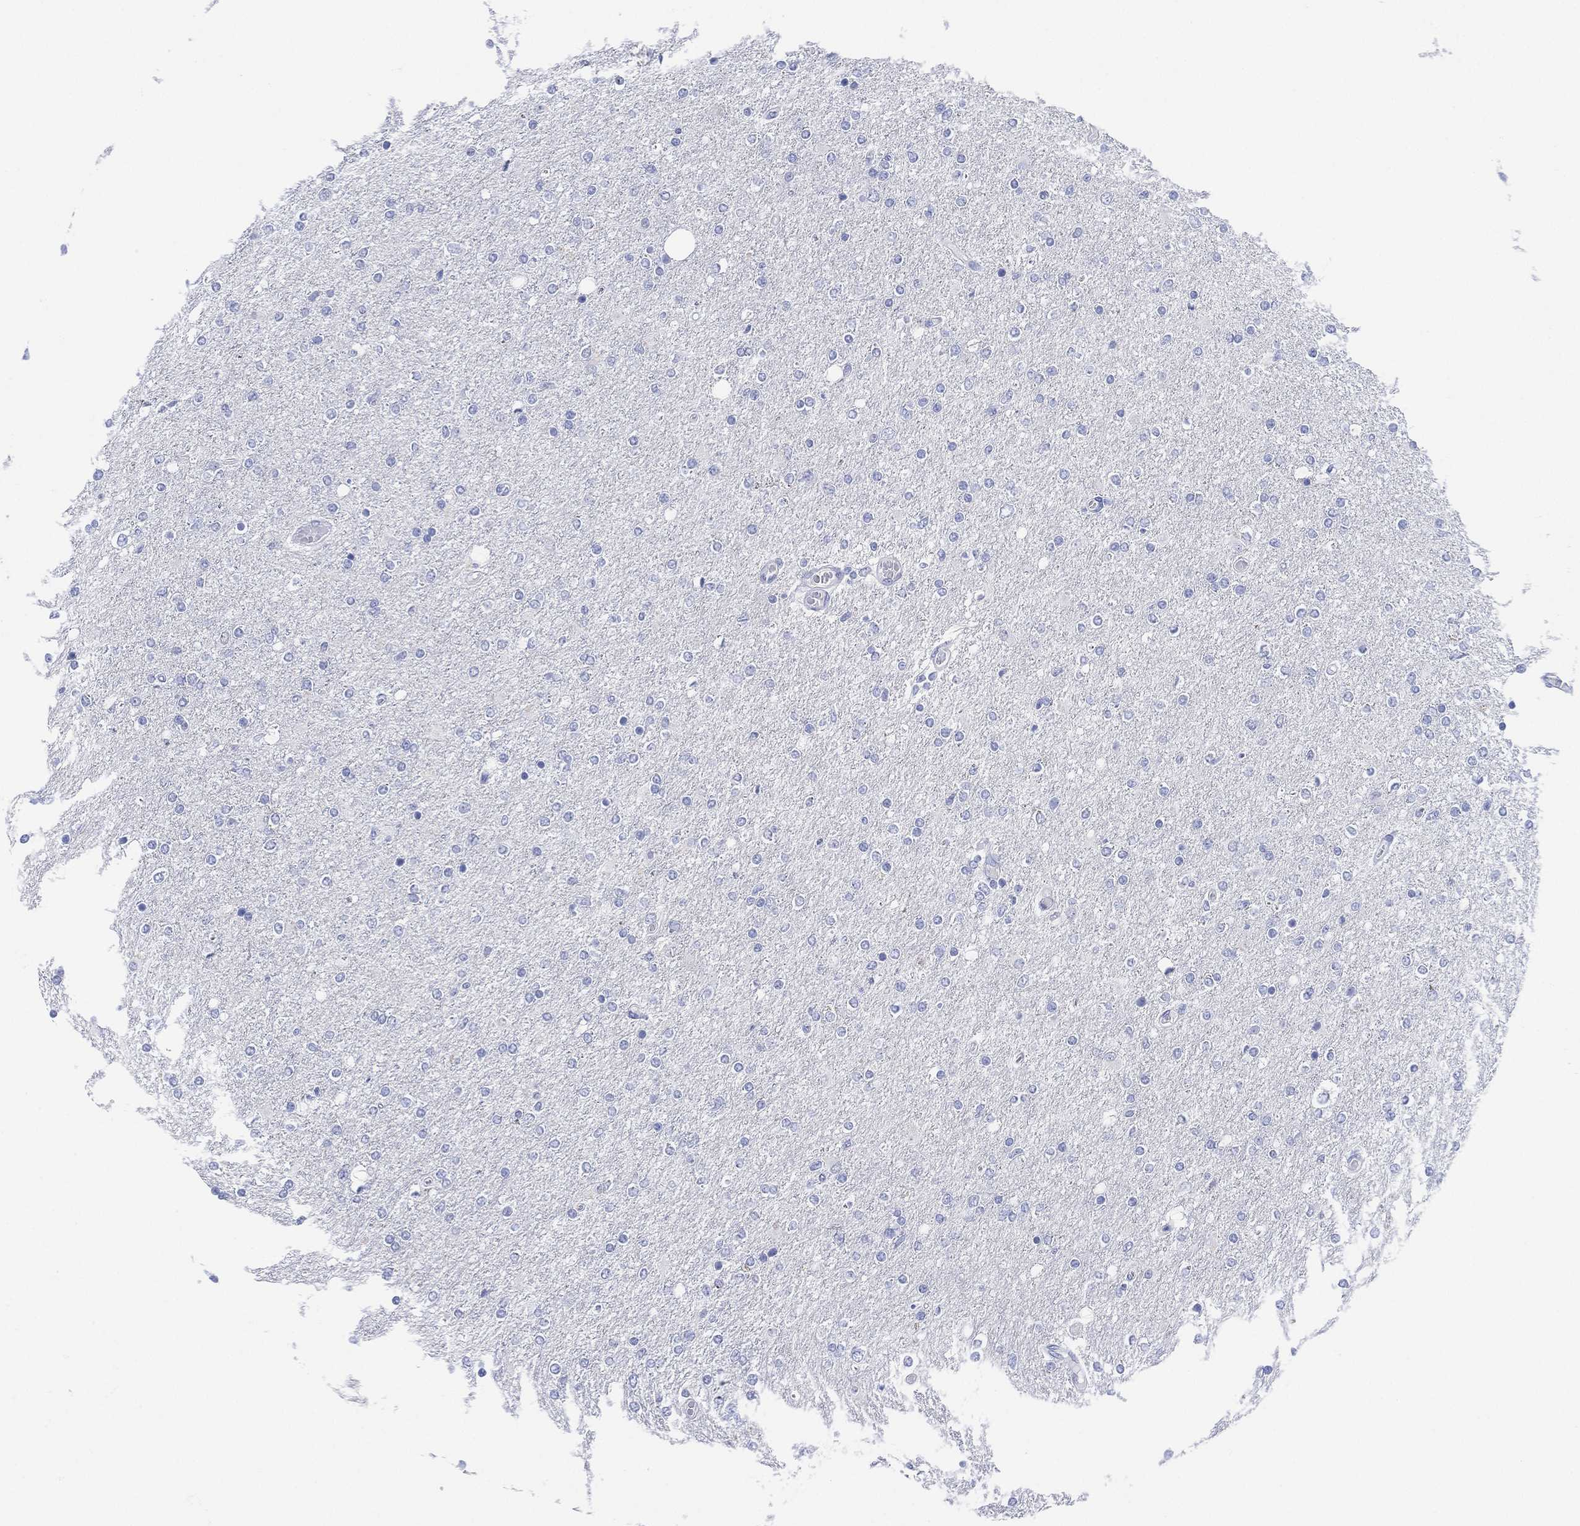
{"staining": {"intensity": "negative", "quantity": "none", "location": "none"}, "tissue": "glioma", "cell_type": "Tumor cells", "image_type": "cancer", "snomed": [{"axis": "morphology", "description": "Glioma, malignant, High grade"}, {"axis": "topography", "description": "Cerebral cortex"}], "caption": "Tumor cells are negative for protein expression in human malignant high-grade glioma.", "gene": "SLC9C2", "patient": {"sex": "male", "age": 70}}